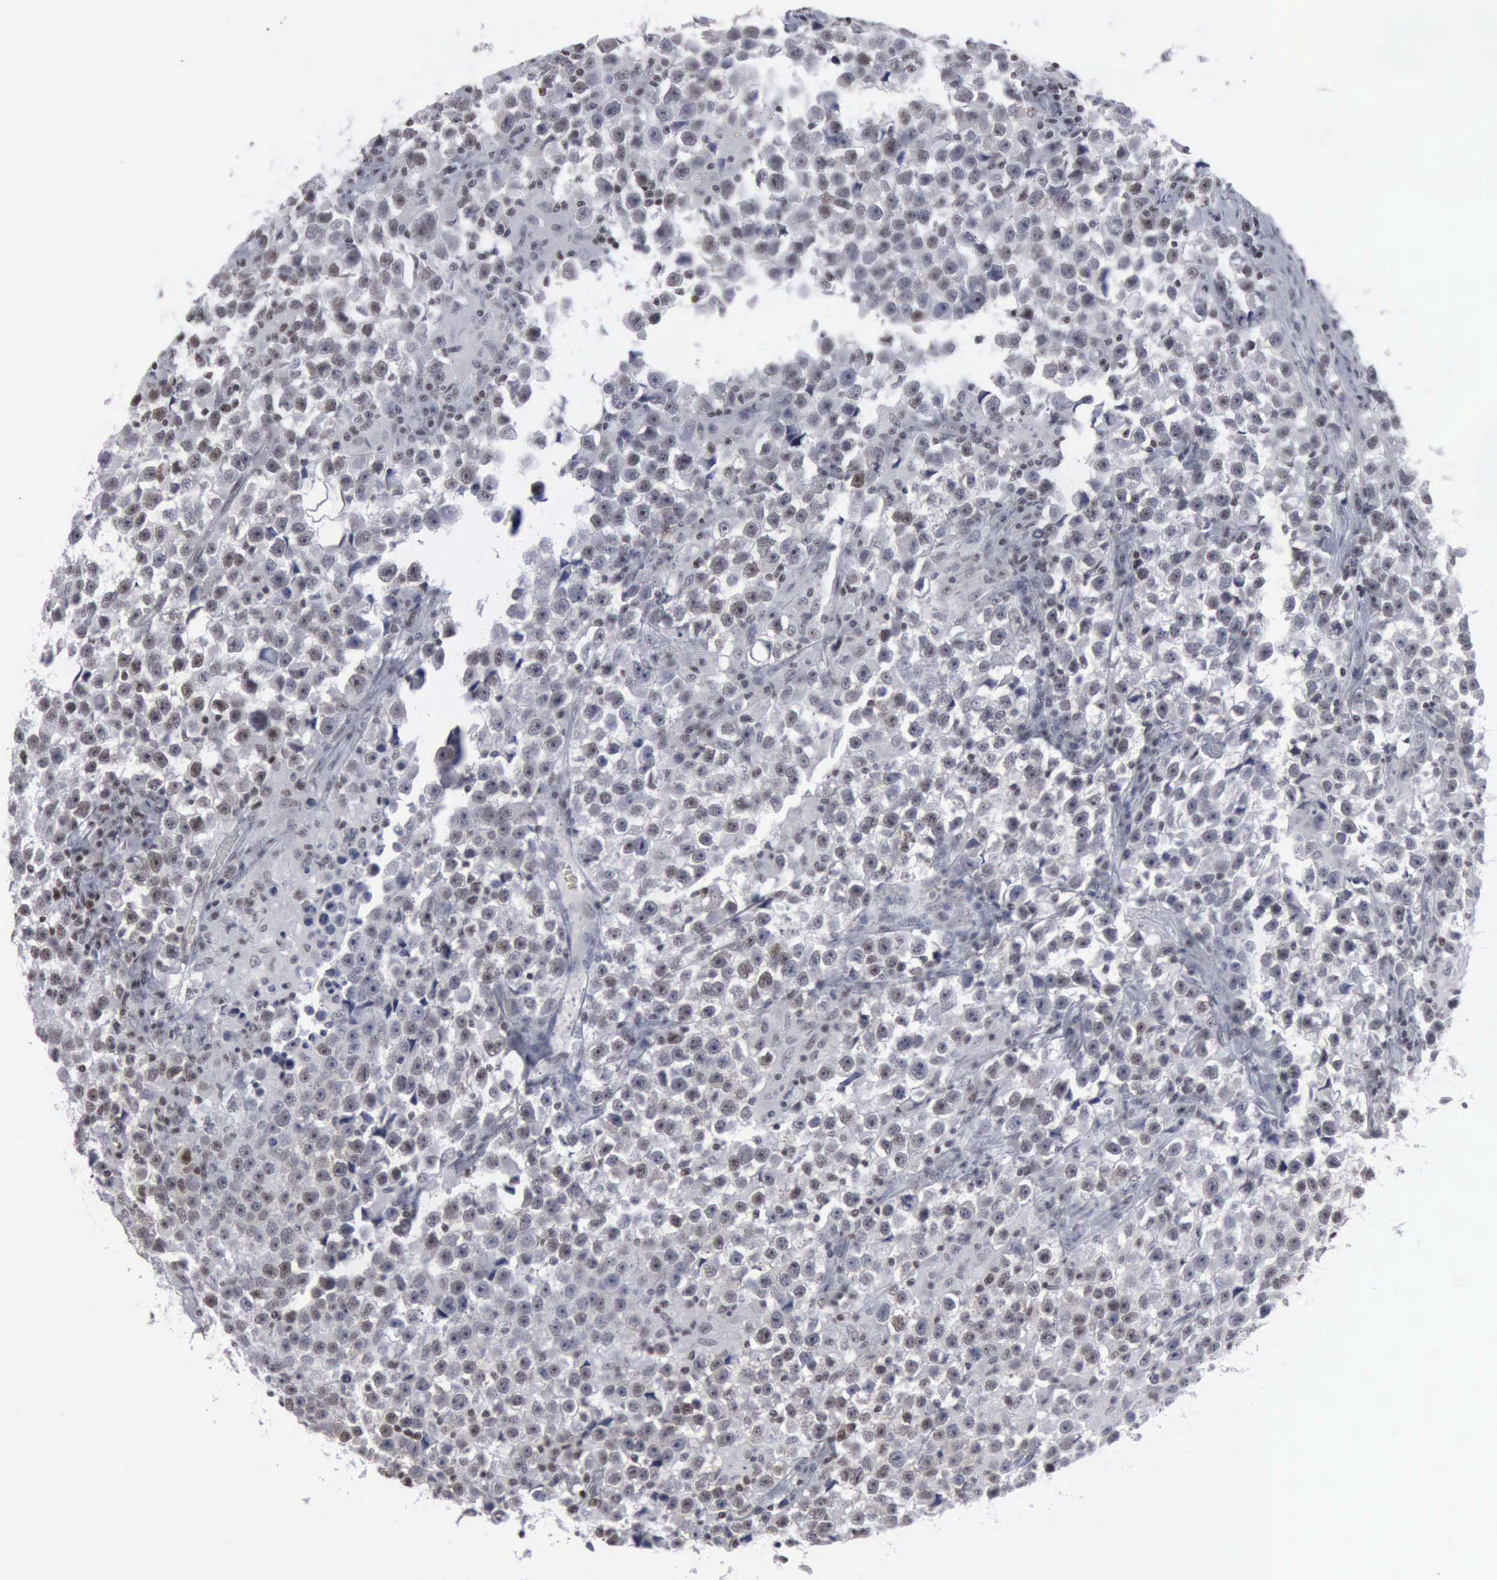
{"staining": {"intensity": "weak", "quantity": "25%-75%", "location": "nuclear"}, "tissue": "testis cancer", "cell_type": "Tumor cells", "image_type": "cancer", "snomed": [{"axis": "morphology", "description": "Seminoma, NOS"}, {"axis": "topography", "description": "Testis"}], "caption": "DAB immunohistochemical staining of seminoma (testis) exhibits weak nuclear protein expression in about 25%-75% of tumor cells.", "gene": "XPA", "patient": {"sex": "male", "age": 33}}